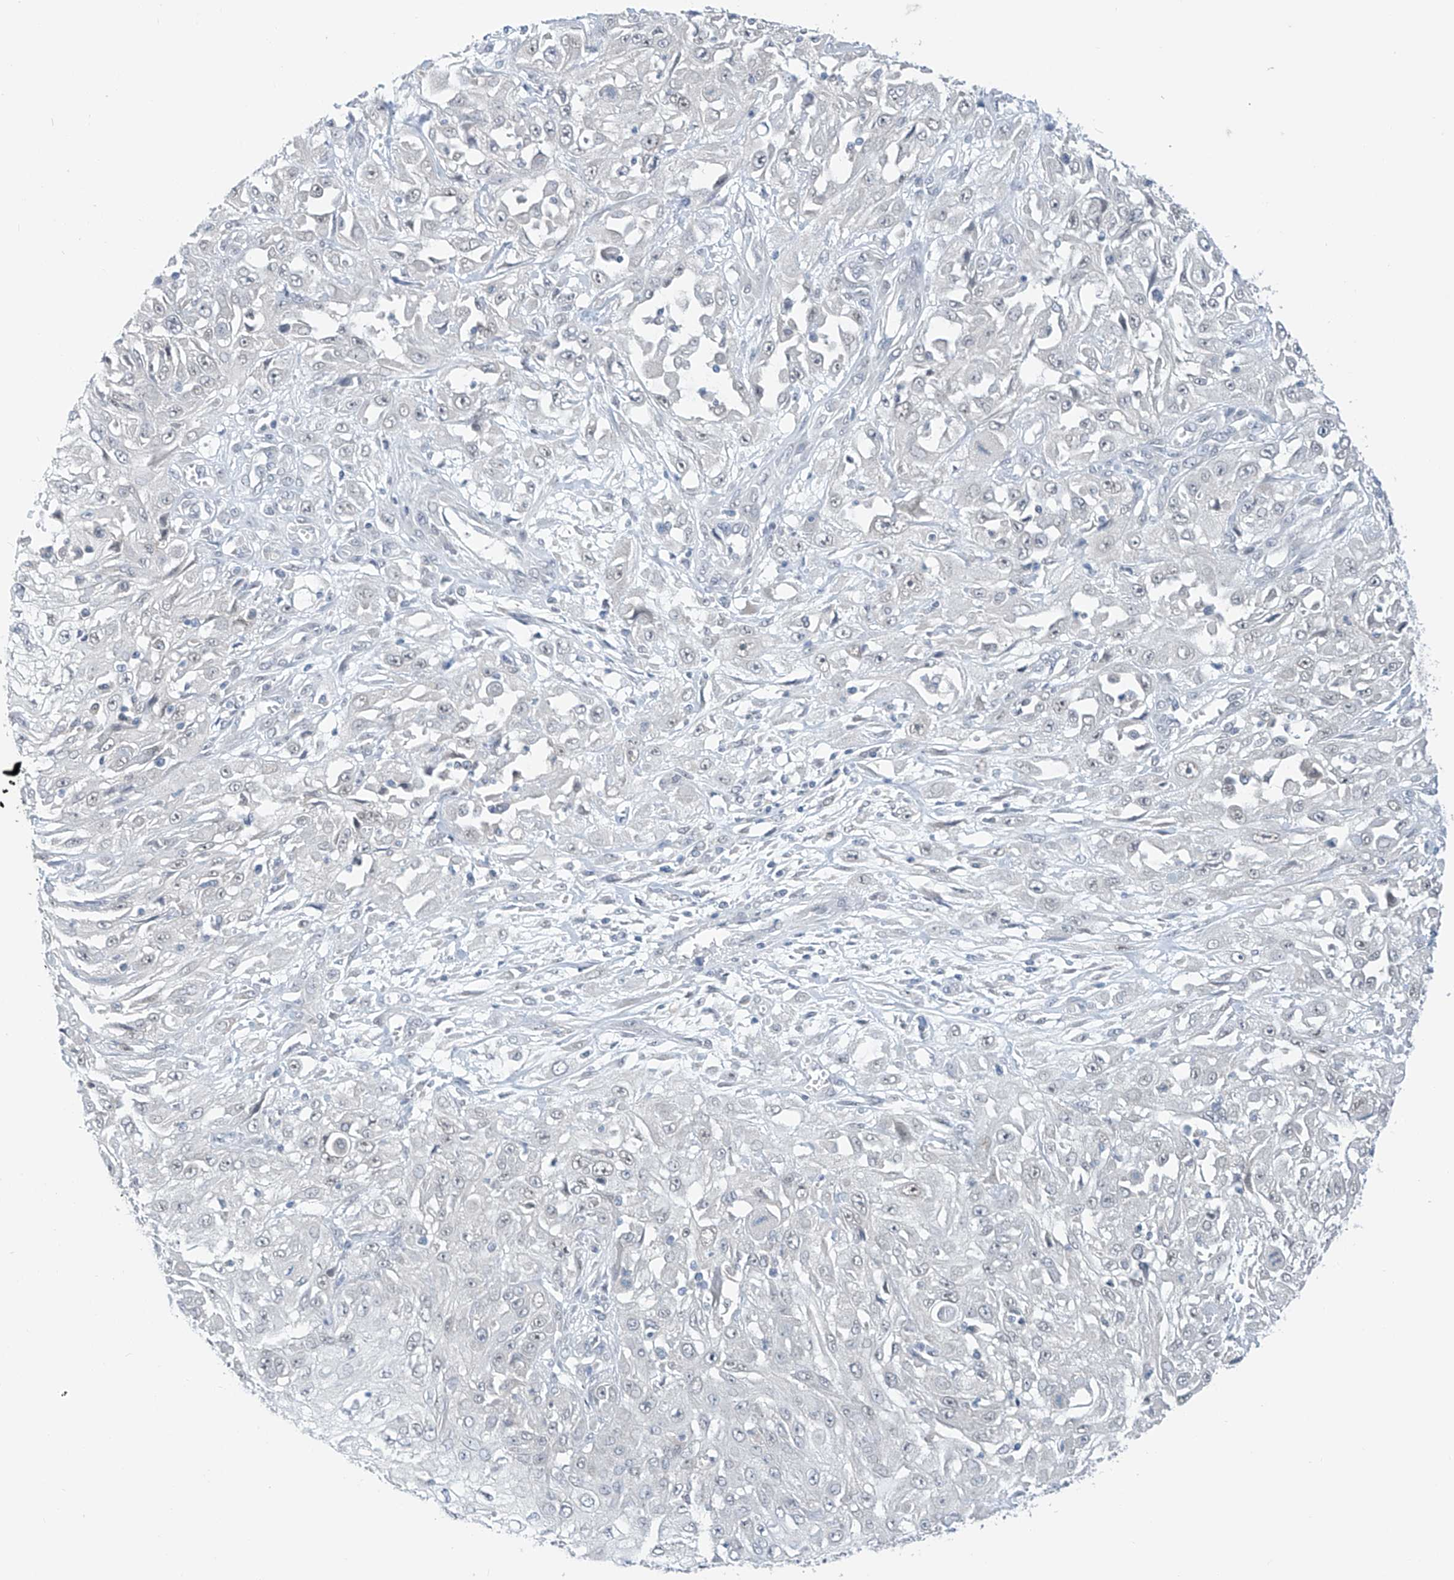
{"staining": {"intensity": "negative", "quantity": "none", "location": "none"}, "tissue": "skin cancer", "cell_type": "Tumor cells", "image_type": "cancer", "snomed": [{"axis": "morphology", "description": "Squamous cell carcinoma, NOS"}, {"axis": "morphology", "description": "Squamous cell carcinoma, metastatic, NOS"}, {"axis": "topography", "description": "Skin"}, {"axis": "topography", "description": "Lymph node"}], "caption": "This image is of skin cancer stained with immunohistochemistry to label a protein in brown with the nuclei are counter-stained blue. There is no expression in tumor cells.", "gene": "APLF", "patient": {"sex": "male", "age": 75}}